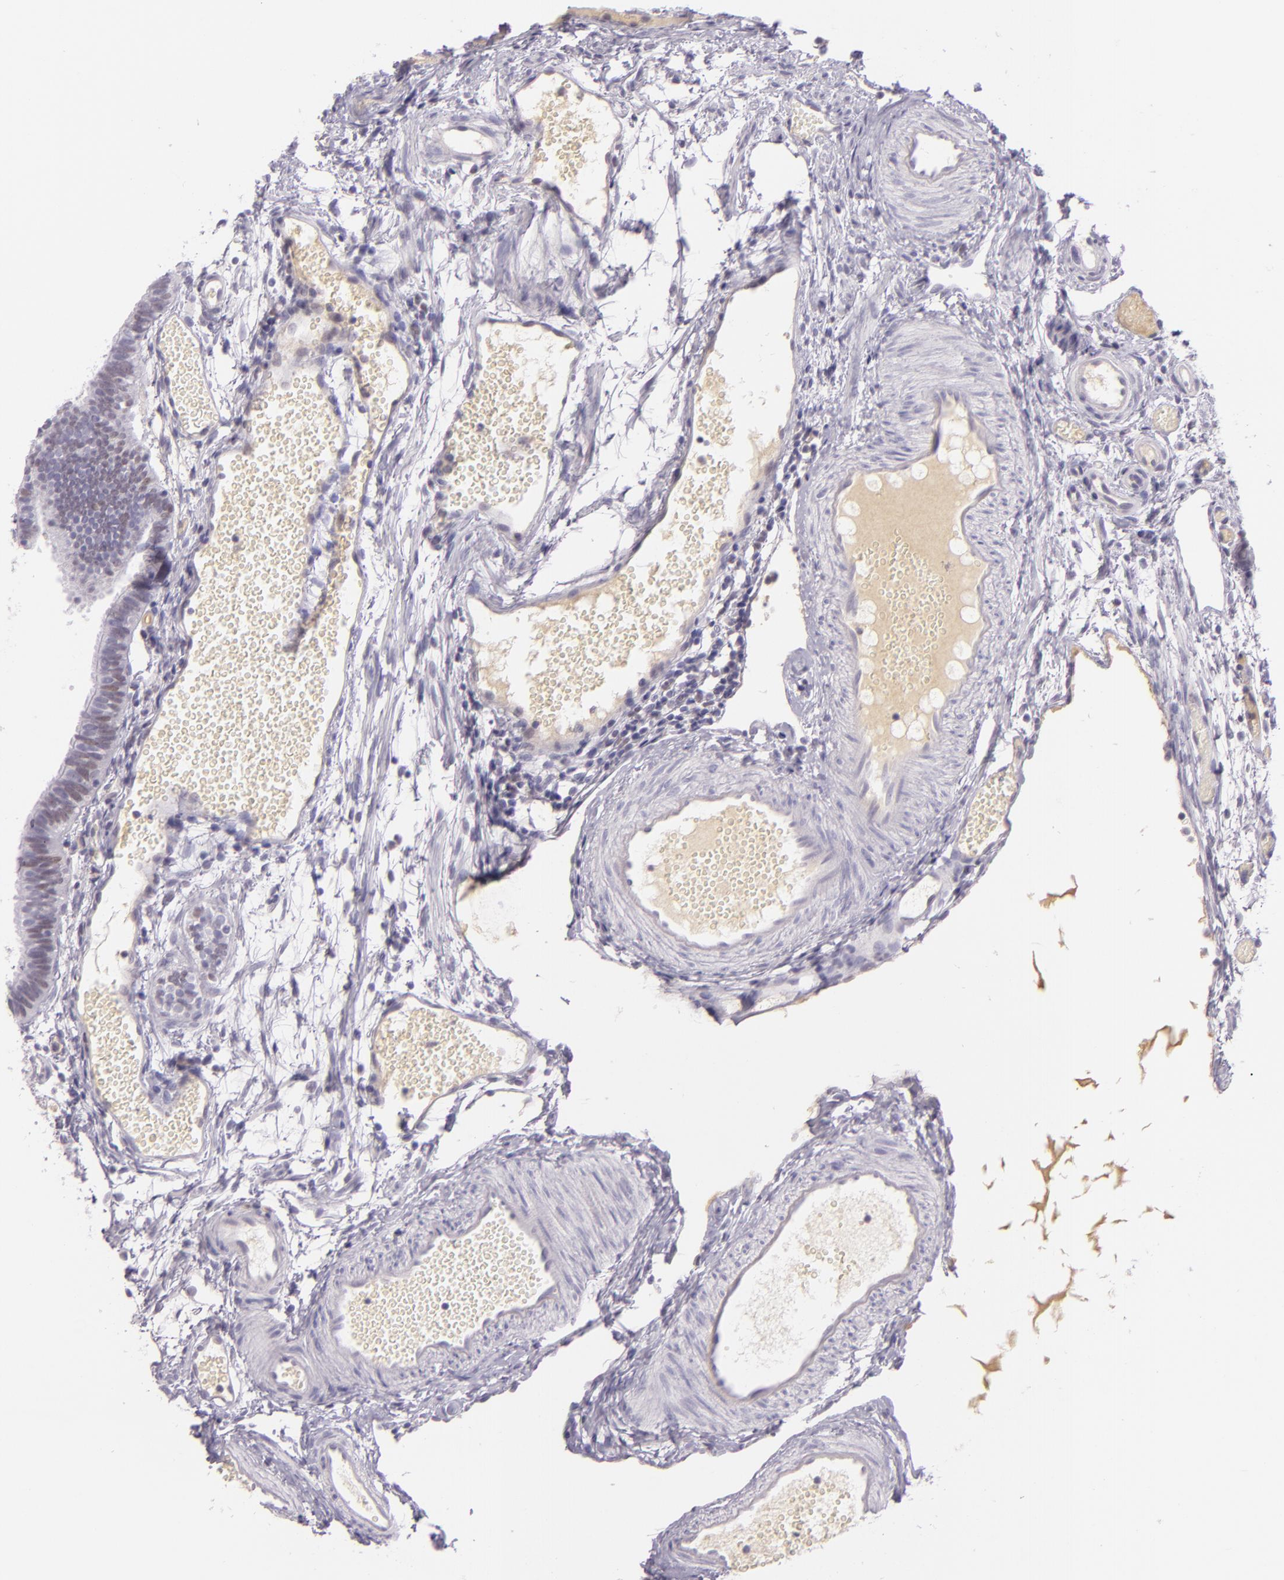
{"staining": {"intensity": "negative", "quantity": "none", "location": "none"}, "tissue": "fallopian tube", "cell_type": "Glandular cells", "image_type": "normal", "snomed": [{"axis": "morphology", "description": "Normal tissue, NOS"}, {"axis": "topography", "description": "Fallopian tube"}], "caption": "Immunohistochemistry image of benign fallopian tube: fallopian tube stained with DAB (3,3'-diaminobenzidine) shows no significant protein positivity in glandular cells. (Brightfield microscopy of DAB IHC at high magnification).", "gene": "CHEK2", "patient": {"sex": "female", "age": 29}}